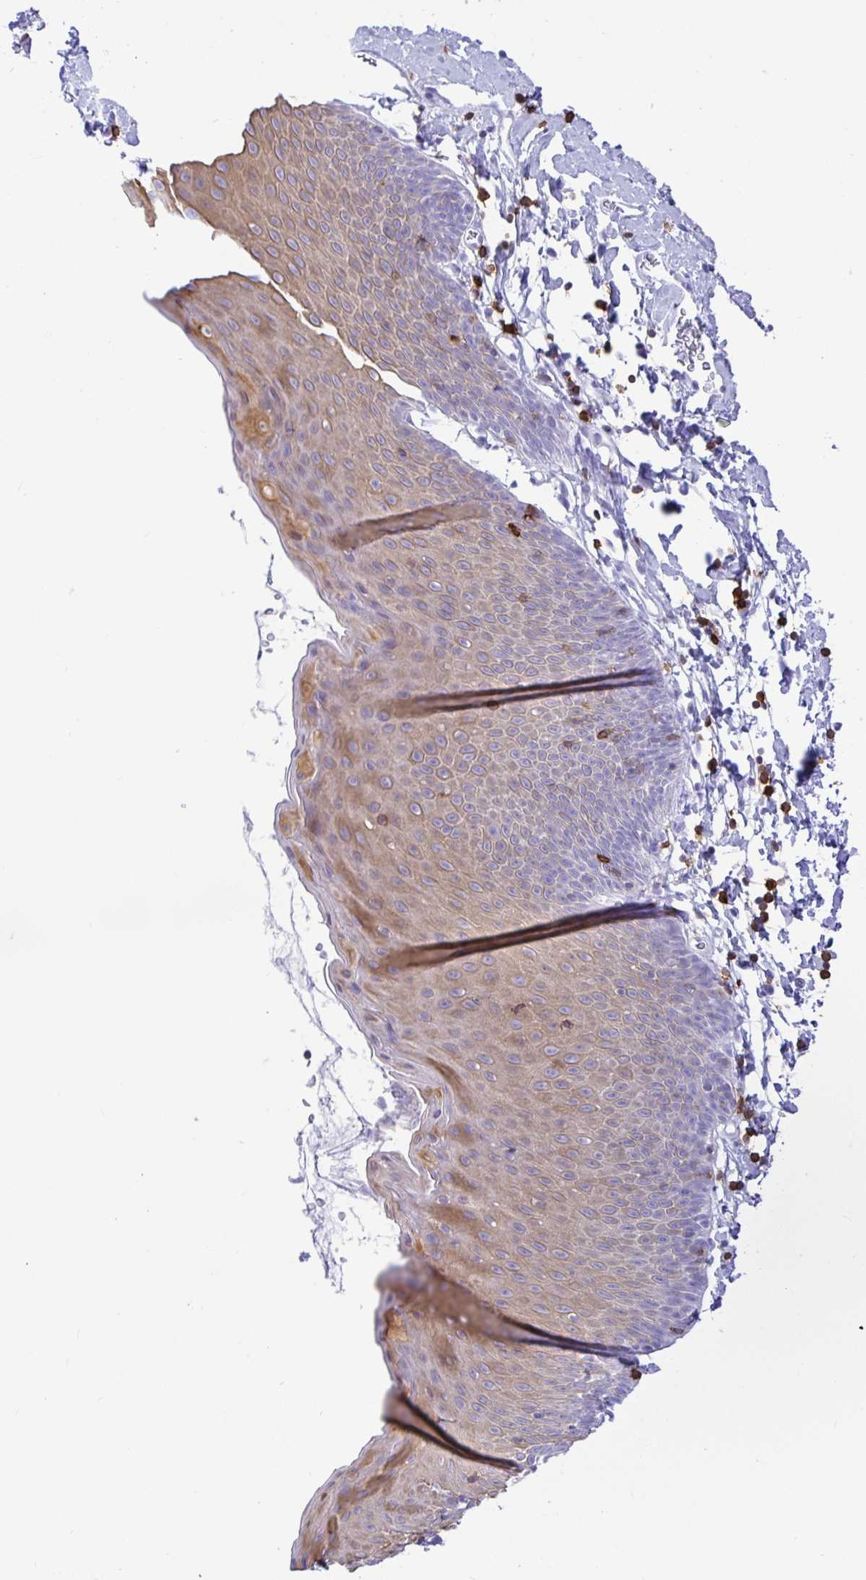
{"staining": {"intensity": "moderate", "quantity": "<25%", "location": "cytoplasmic/membranous"}, "tissue": "skin", "cell_type": "Epidermal cells", "image_type": "normal", "snomed": [{"axis": "morphology", "description": "Normal tissue, NOS"}, {"axis": "topography", "description": "Anal"}], "caption": "Immunohistochemistry (IHC) histopathology image of normal skin: human skin stained using immunohistochemistry (IHC) displays low levels of moderate protein expression localized specifically in the cytoplasmic/membranous of epidermal cells, appearing as a cytoplasmic/membranous brown color.", "gene": "CD5", "patient": {"sex": "male", "age": 53}}